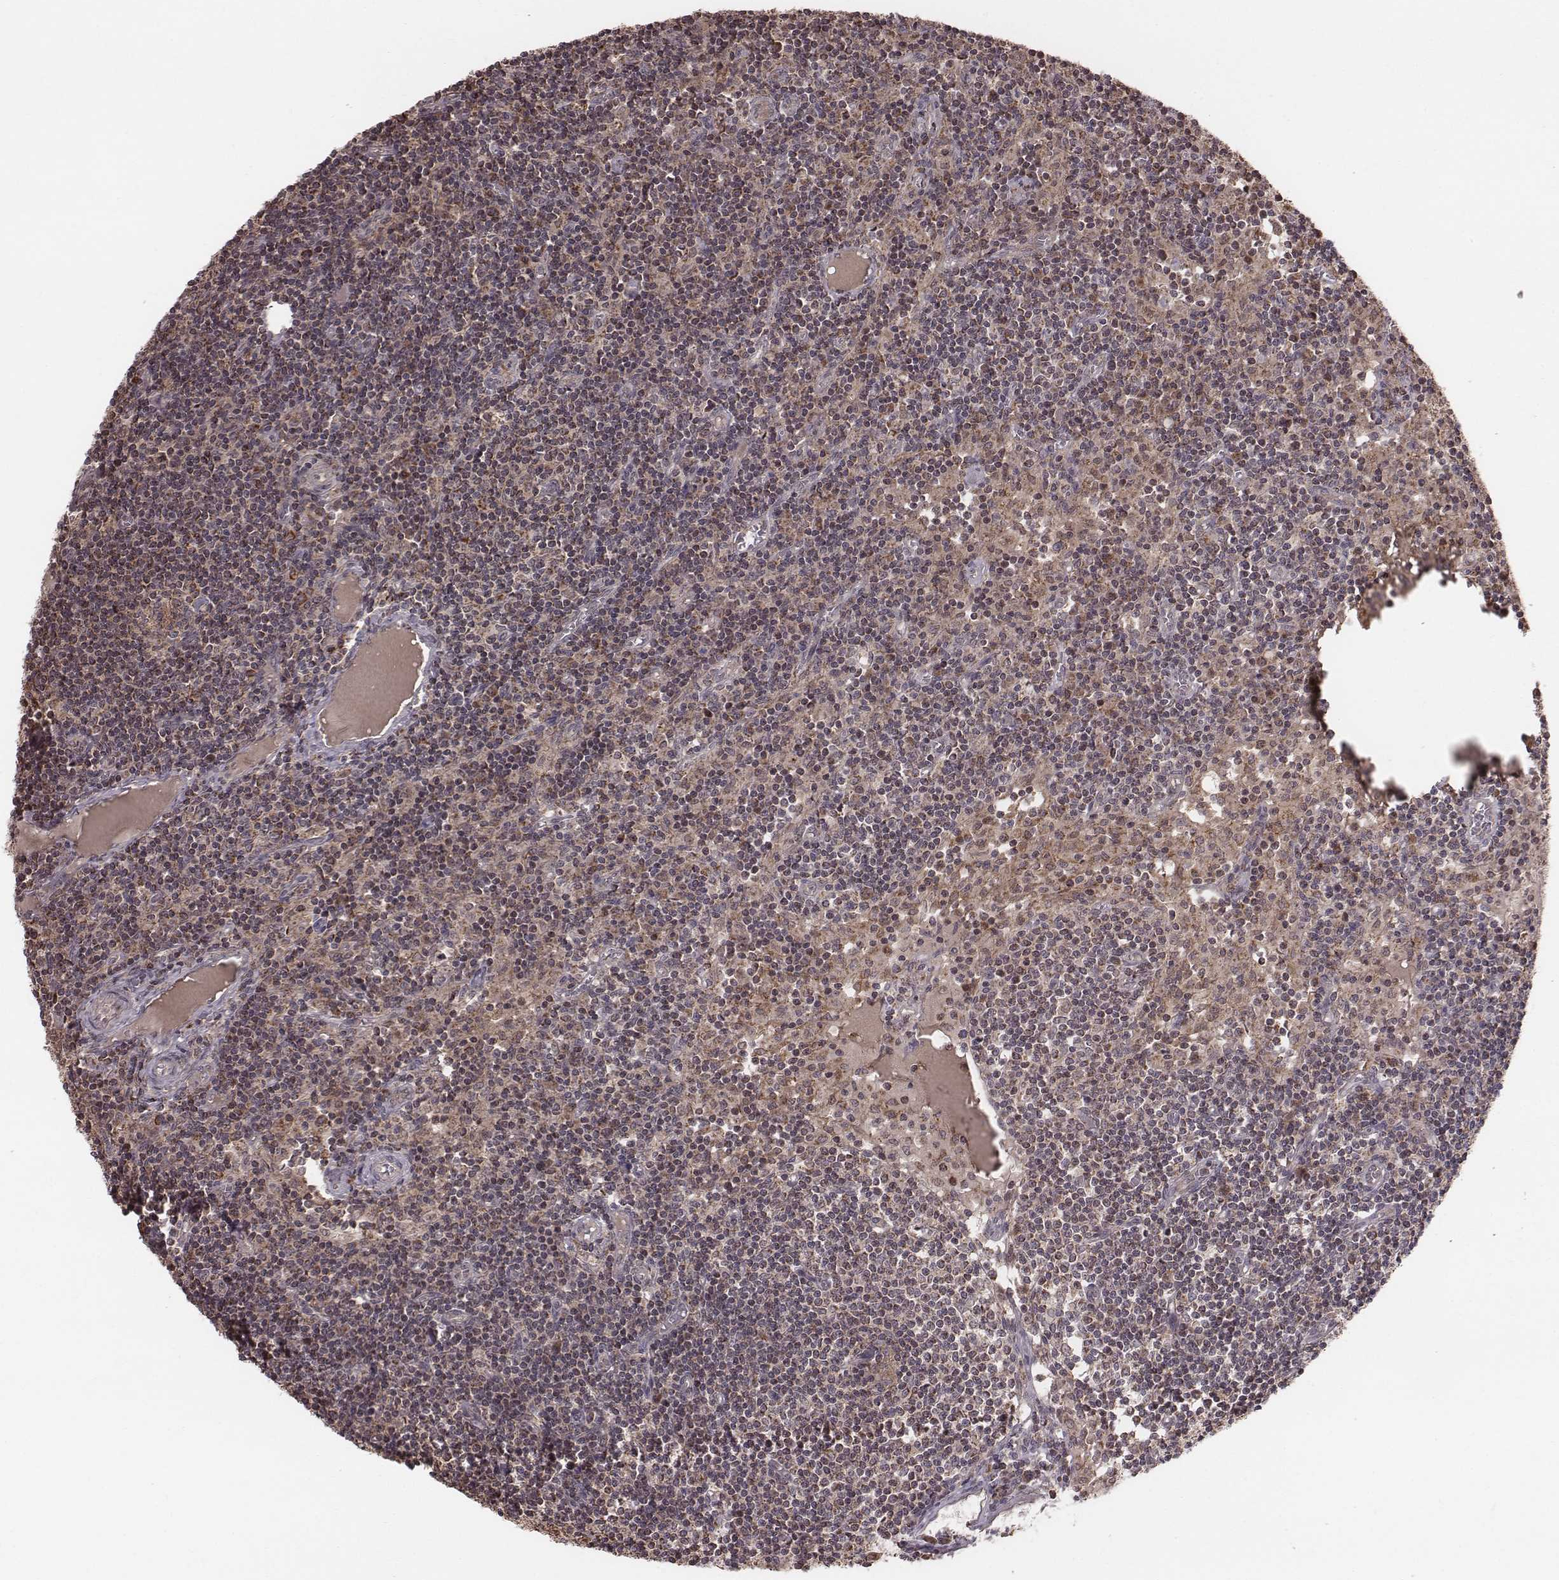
{"staining": {"intensity": "strong", "quantity": "25%-75%", "location": "cytoplasmic/membranous"}, "tissue": "lymph node", "cell_type": "Non-germinal center cells", "image_type": "normal", "snomed": [{"axis": "morphology", "description": "Normal tissue, NOS"}, {"axis": "topography", "description": "Lymph node"}], "caption": "Immunohistochemistry (IHC) of benign human lymph node reveals high levels of strong cytoplasmic/membranous expression in about 25%-75% of non-germinal center cells.", "gene": "PDCD2L", "patient": {"sex": "female", "age": 72}}